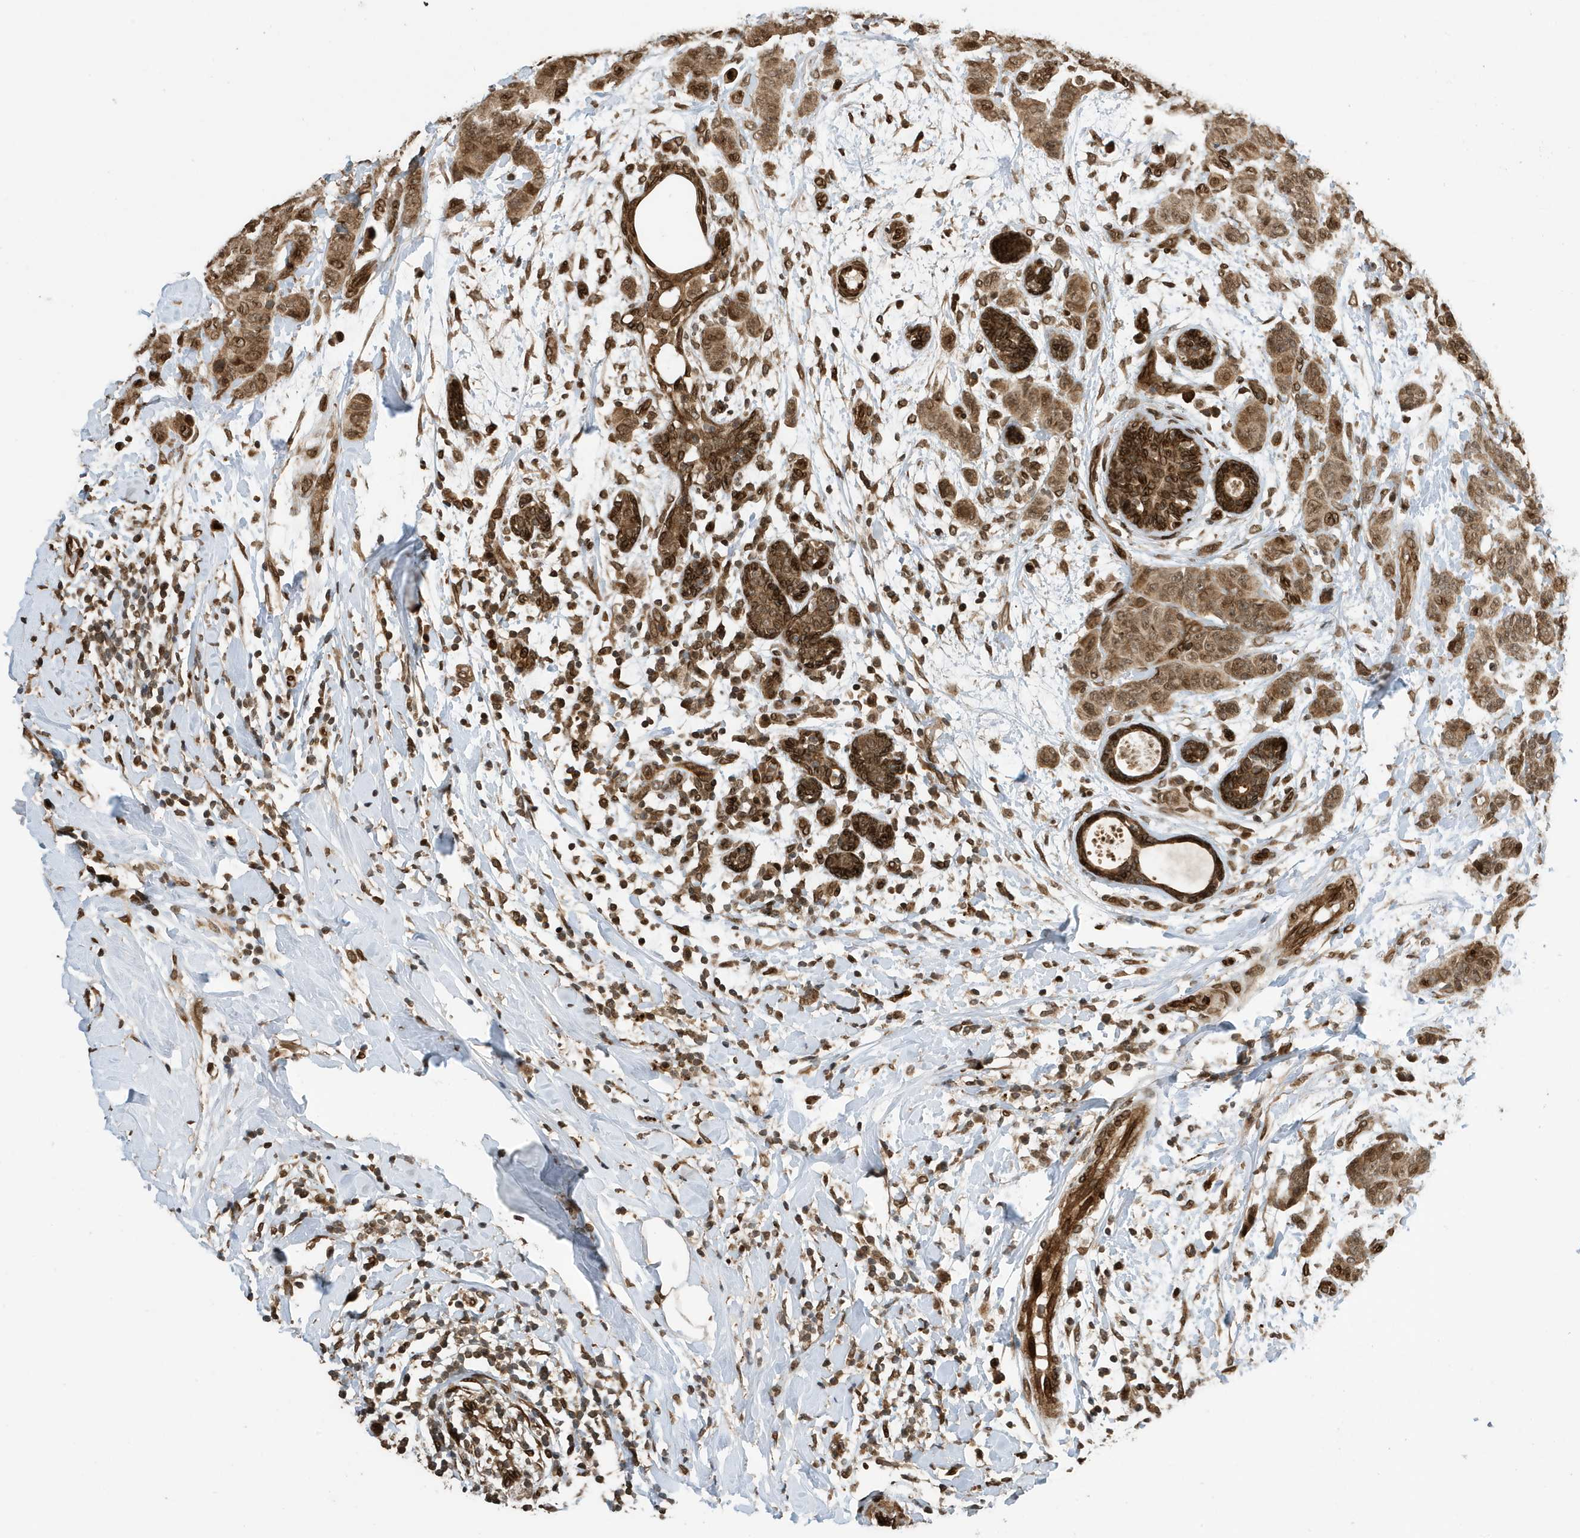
{"staining": {"intensity": "moderate", "quantity": ">75%", "location": "cytoplasmic/membranous,nuclear"}, "tissue": "breast cancer", "cell_type": "Tumor cells", "image_type": "cancer", "snomed": [{"axis": "morphology", "description": "Normal tissue, NOS"}, {"axis": "morphology", "description": "Duct carcinoma"}, {"axis": "topography", "description": "Breast"}], "caption": "An image of human breast infiltrating ductal carcinoma stained for a protein reveals moderate cytoplasmic/membranous and nuclear brown staining in tumor cells. Immunohistochemistry stains the protein of interest in brown and the nuclei are stained blue.", "gene": "DUSP18", "patient": {"sex": "female", "age": 40}}